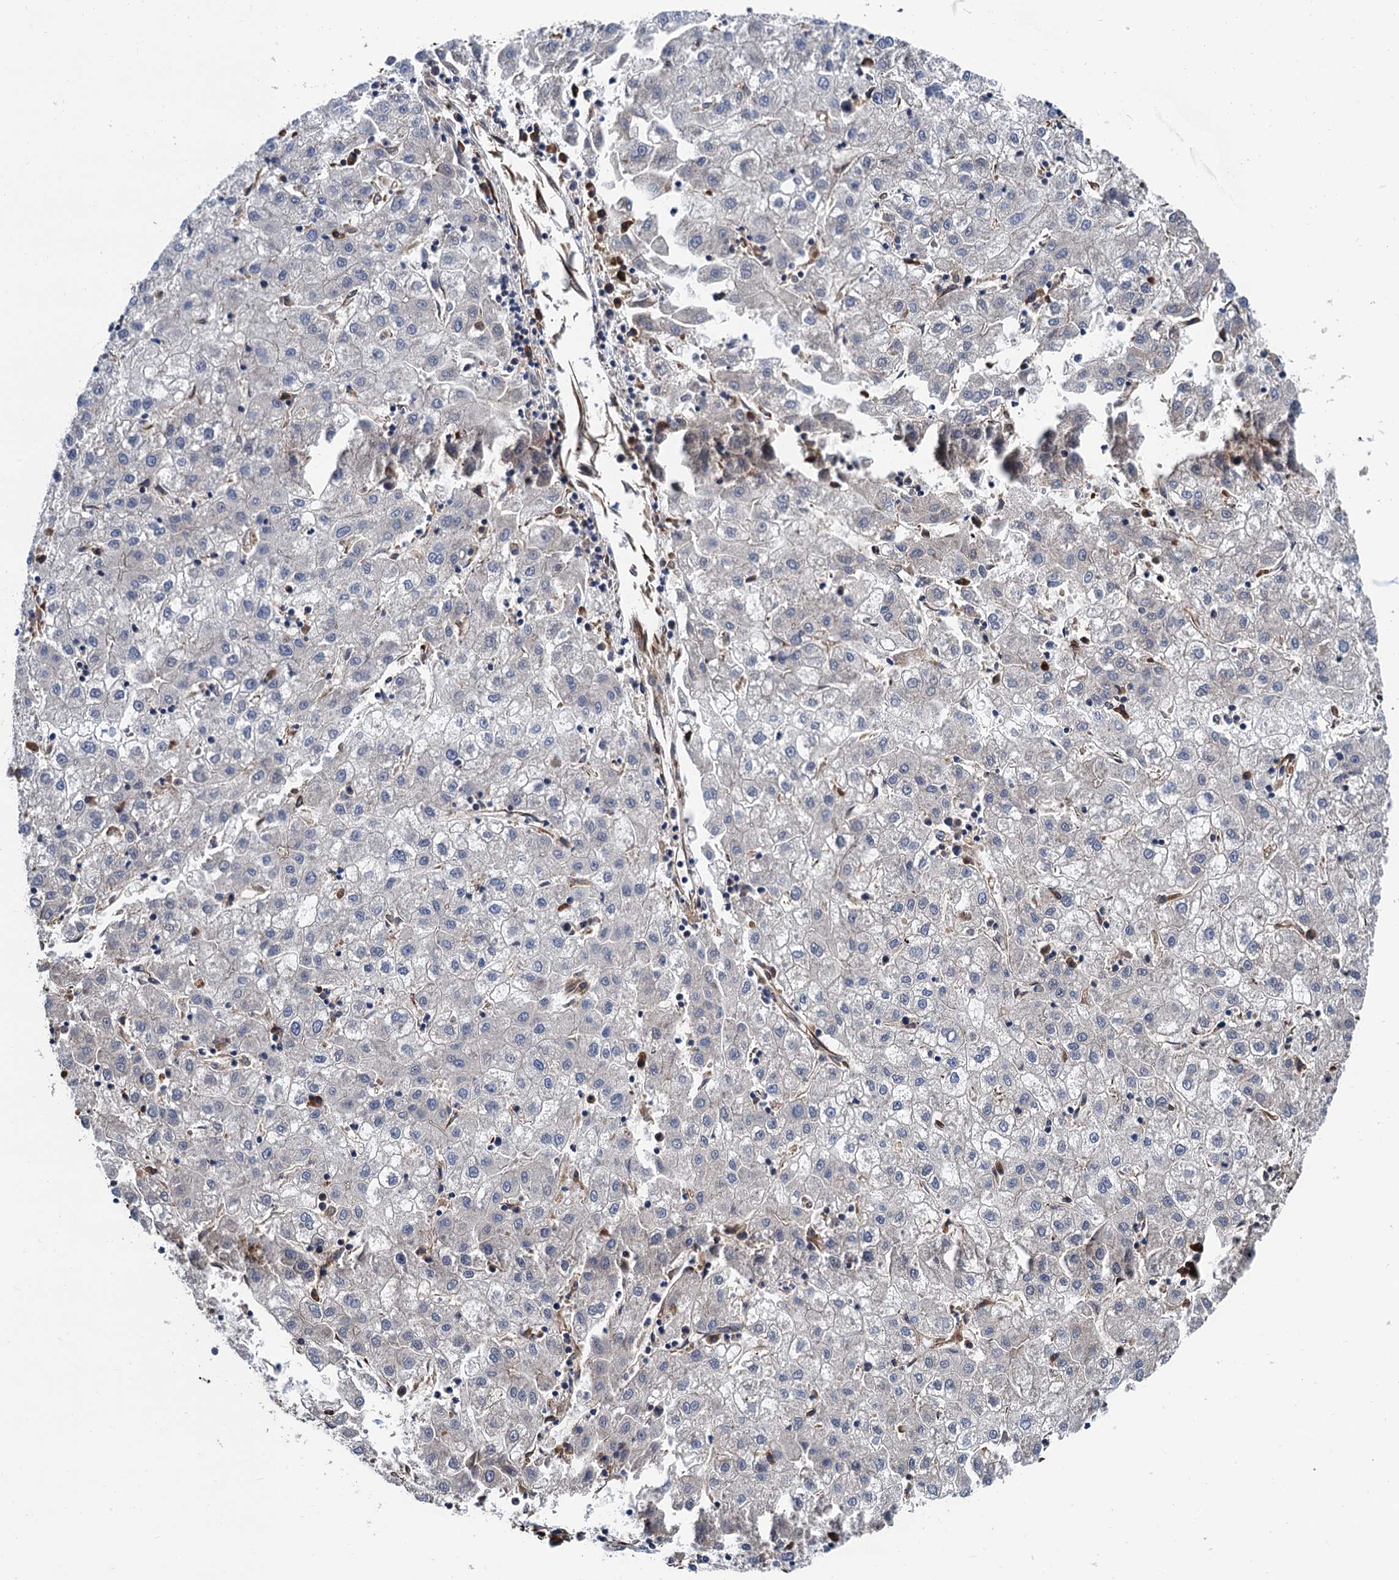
{"staining": {"intensity": "negative", "quantity": "none", "location": "none"}, "tissue": "liver cancer", "cell_type": "Tumor cells", "image_type": "cancer", "snomed": [{"axis": "morphology", "description": "Carcinoma, Hepatocellular, NOS"}, {"axis": "topography", "description": "Liver"}], "caption": "The image exhibits no staining of tumor cells in liver cancer.", "gene": "CNNM1", "patient": {"sex": "male", "age": 72}}